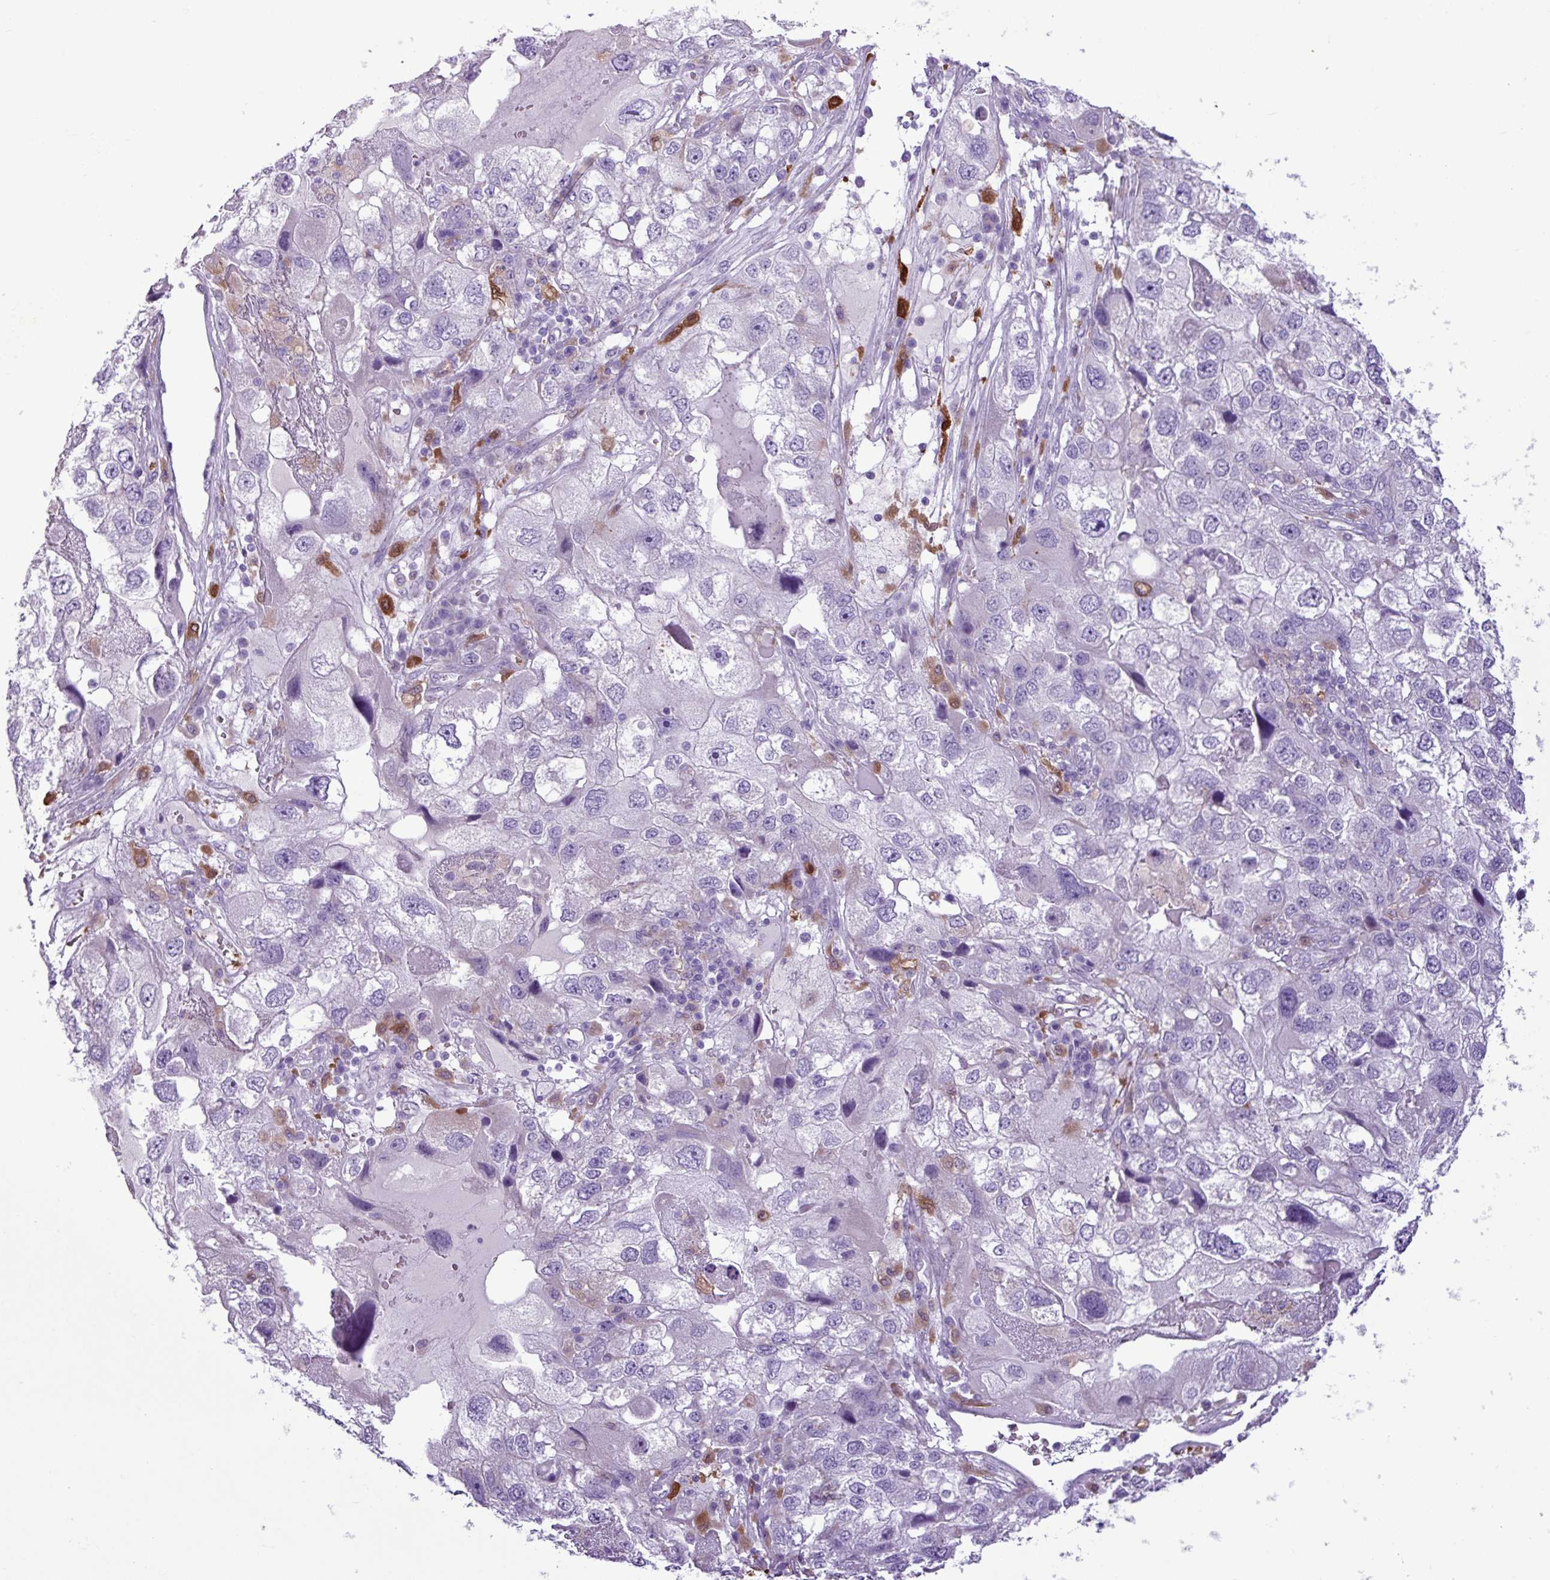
{"staining": {"intensity": "negative", "quantity": "none", "location": "none"}, "tissue": "endometrial cancer", "cell_type": "Tumor cells", "image_type": "cancer", "snomed": [{"axis": "morphology", "description": "Adenocarcinoma, NOS"}, {"axis": "topography", "description": "Endometrium"}], "caption": "Adenocarcinoma (endometrial) stained for a protein using IHC shows no expression tumor cells.", "gene": "TMEM200C", "patient": {"sex": "female", "age": 49}}